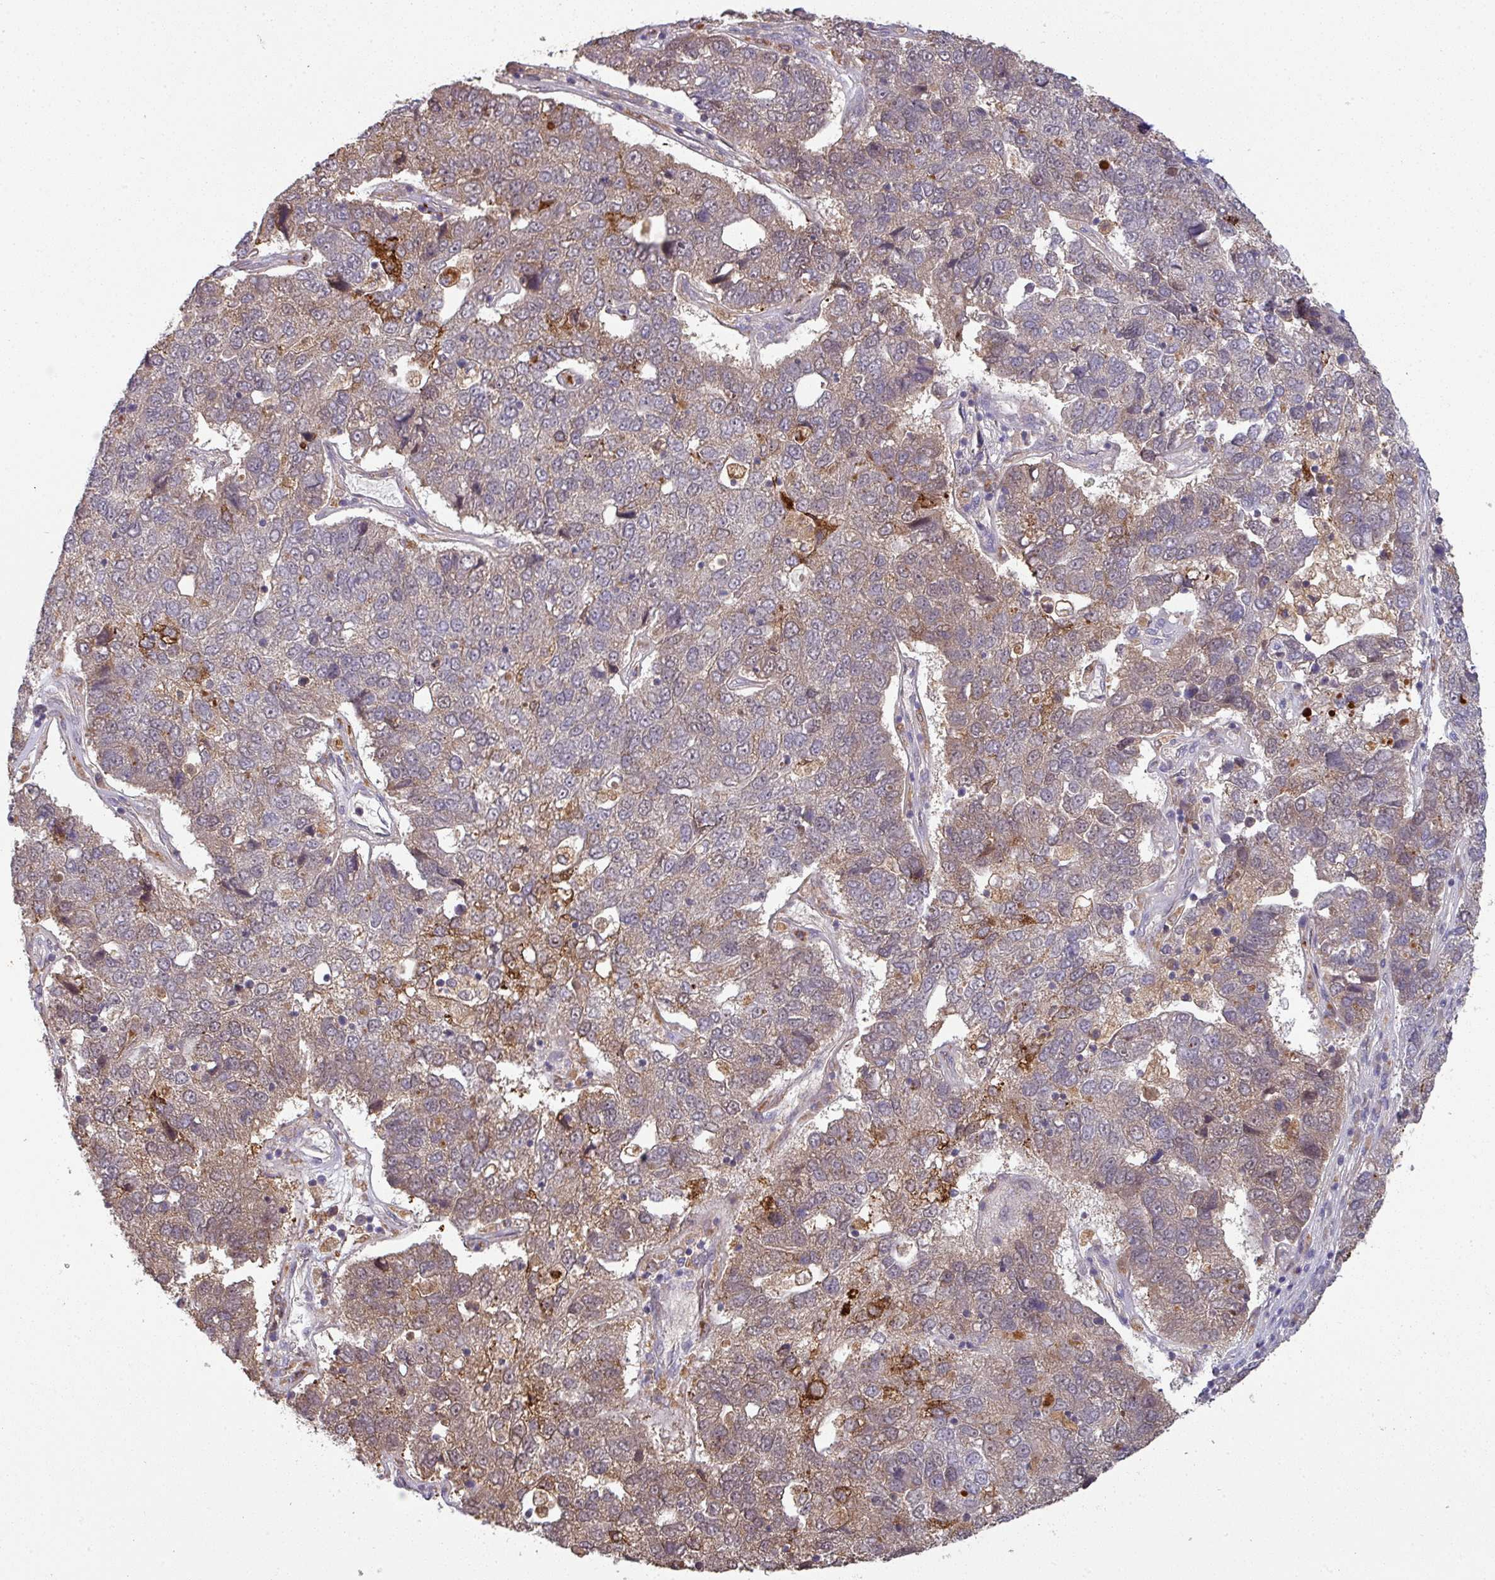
{"staining": {"intensity": "moderate", "quantity": "25%-75%", "location": "cytoplasmic/membranous"}, "tissue": "pancreatic cancer", "cell_type": "Tumor cells", "image_type": "cancer", "snomed": [{"axis": "morphology", "description": "Adenocarcinoma, NOS"}, {"axis": "topography", "description": "Pancreas"}], "caption": "Moderate cytoplasmic/membranous protein positivity is present in approximately 25%-75% of tumor cells in adenocarcinoma (pancreatic).", "gene": "CCDC121", "patient": {"sex": "female", "age": 61}}